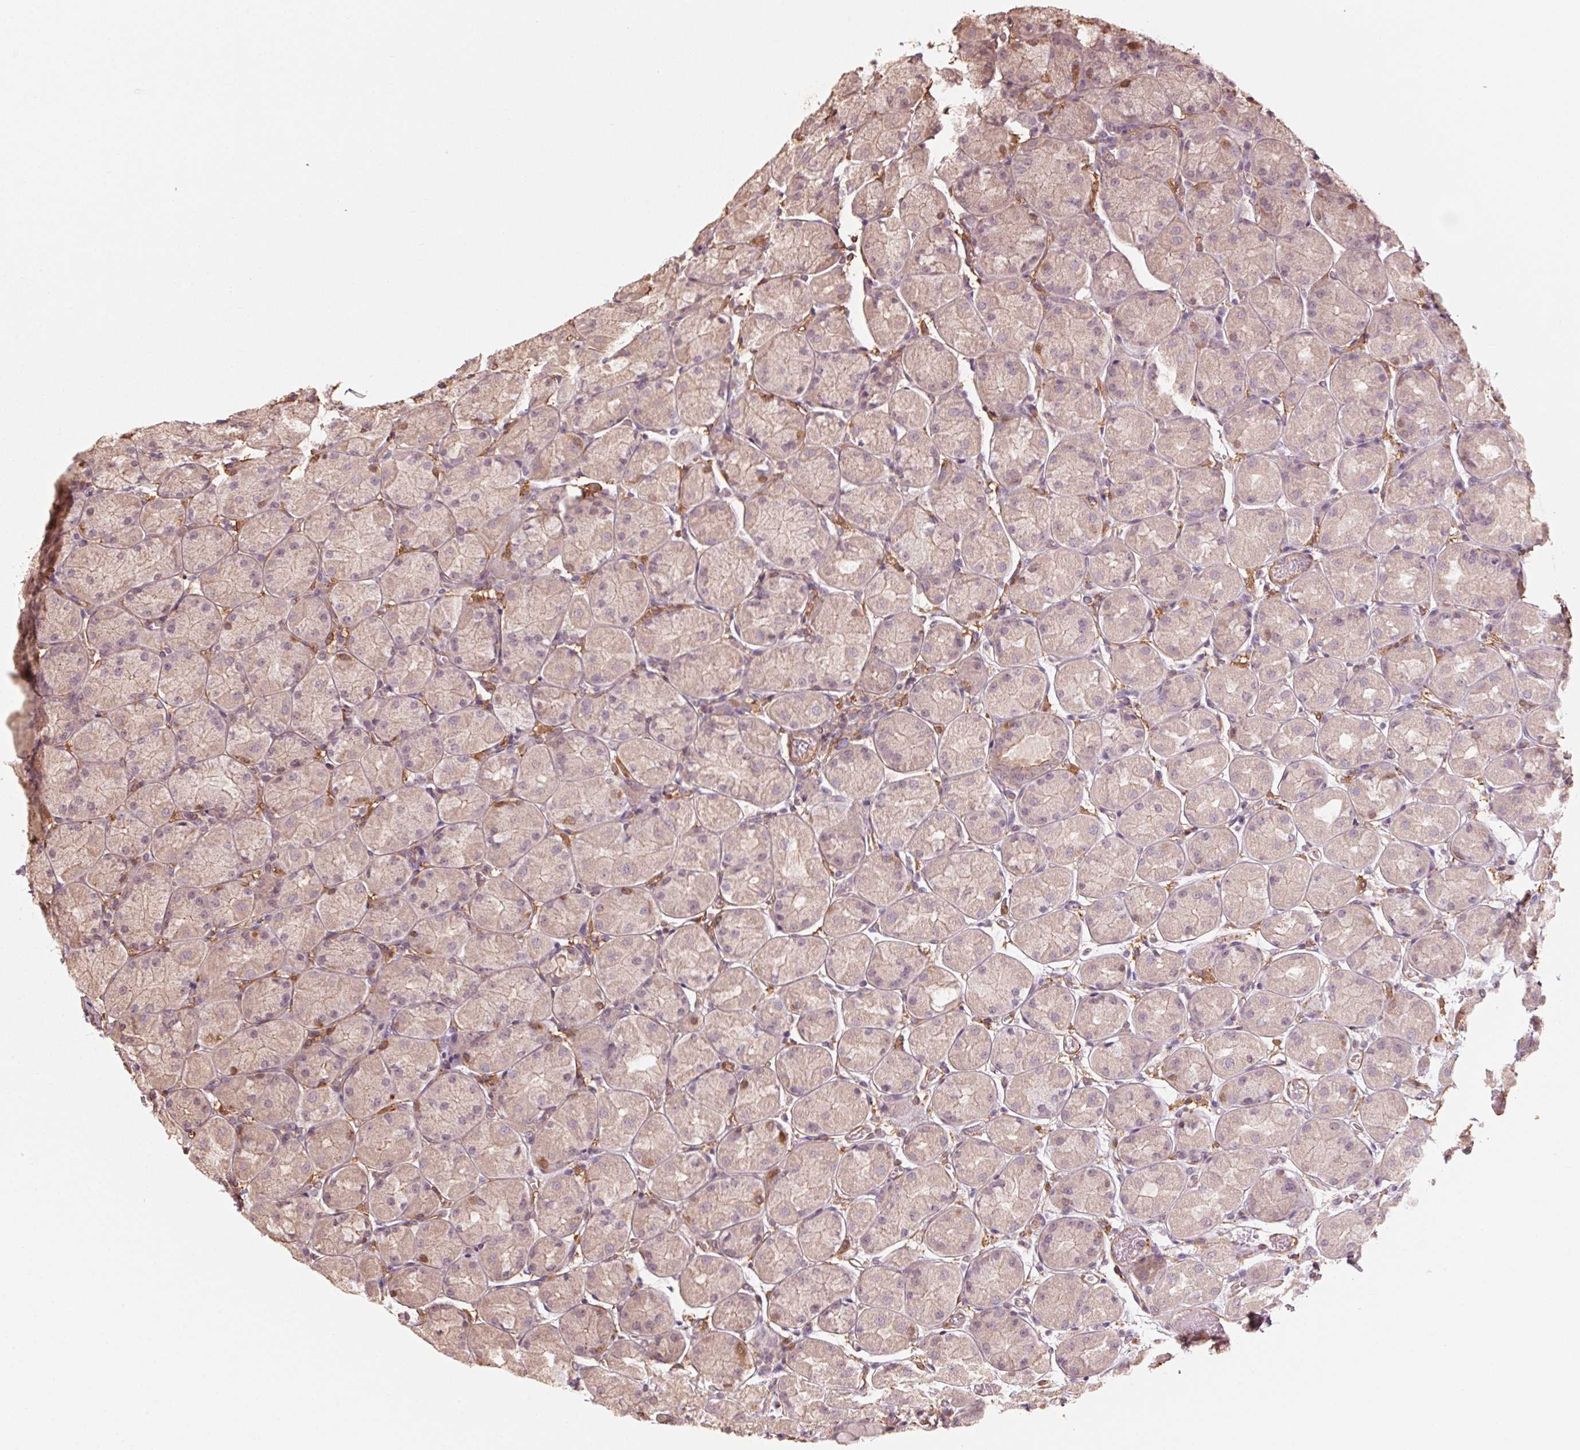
{"staining": {"intensity": "weak", "quantity": "25%-75%", "location": "cytoplasmic/membranous"}, "tissue": "stomach", "cell_type": "Glandular cells", "image_type": "normal", "snomed": [{"axis": "morphology", "description": "Normal tissue, NOS"}, {"axis": "topography", "description": "Stomach, upper"}], "caption": "Immunohistochemistry micrograph of unremarkable stomach: human stomach stained using IHC reveals low levels of weak protein expression localized specifically in the cytoplasmic/membranous of glandular cells, appearing as a cytoplasmic/membranous brown color.", "gene": "QDPR", "patient": {"sex": "female", "age": 56}}